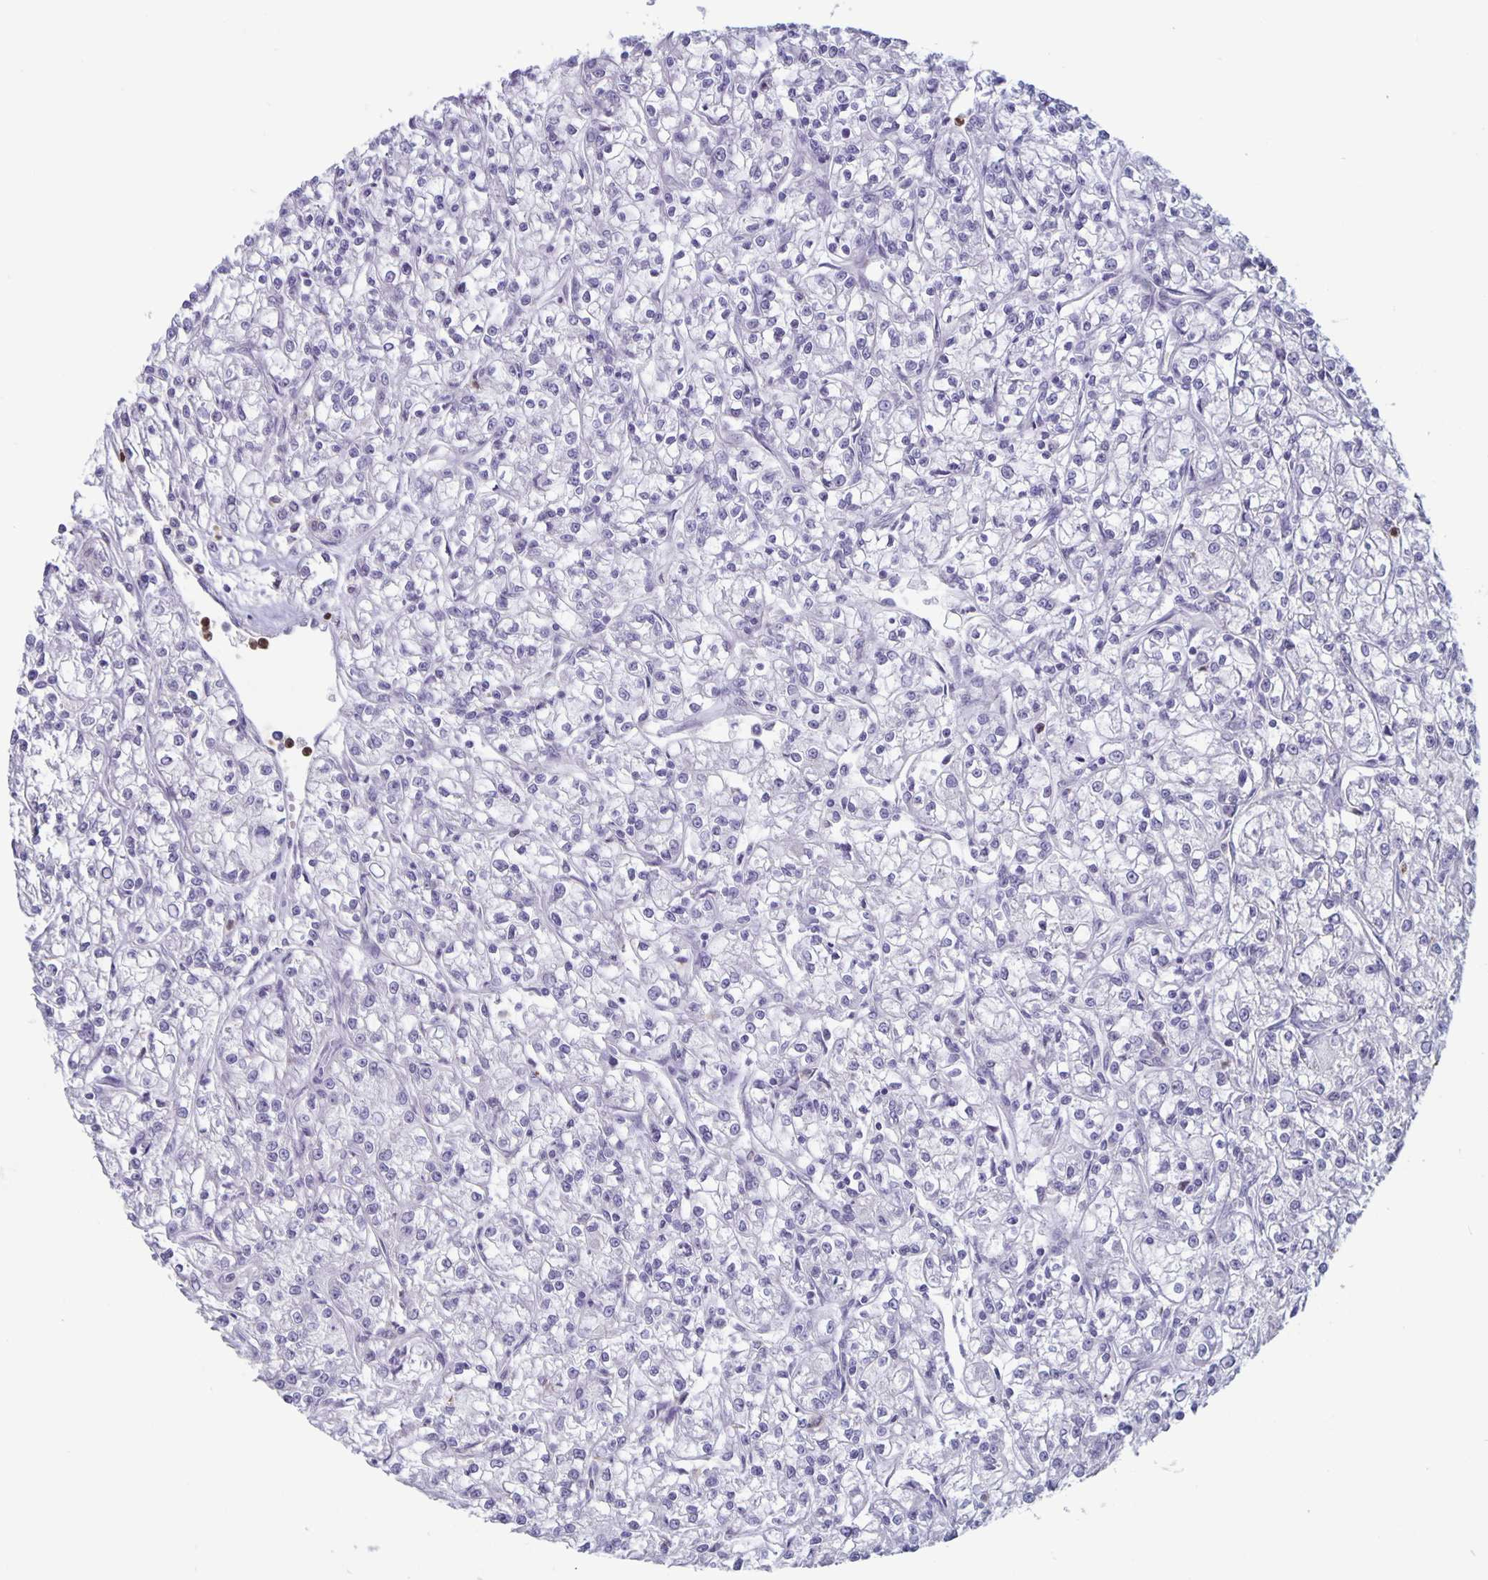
{"staining": {"intensity": "negative", "quantity": "none", "location": "none"}, "tissue": "renal cancer", "cell_type": "Tumor cells", "image_type": "cancer", "snomed": [{"axis": "morphology", "description": "Adenocarcinoma, NOS"}, {"axis": "topography", "description": "Kidney"}], "caption": "Immunohistochemical staining of renal cancer (adenocarcinoma) displays no significant staining in tumor cells. (Immunohistochemistry, brightfield microscopy, high magnification).", "gene": "PLCB3", "patient": {"sex": "female", "age": 59}}